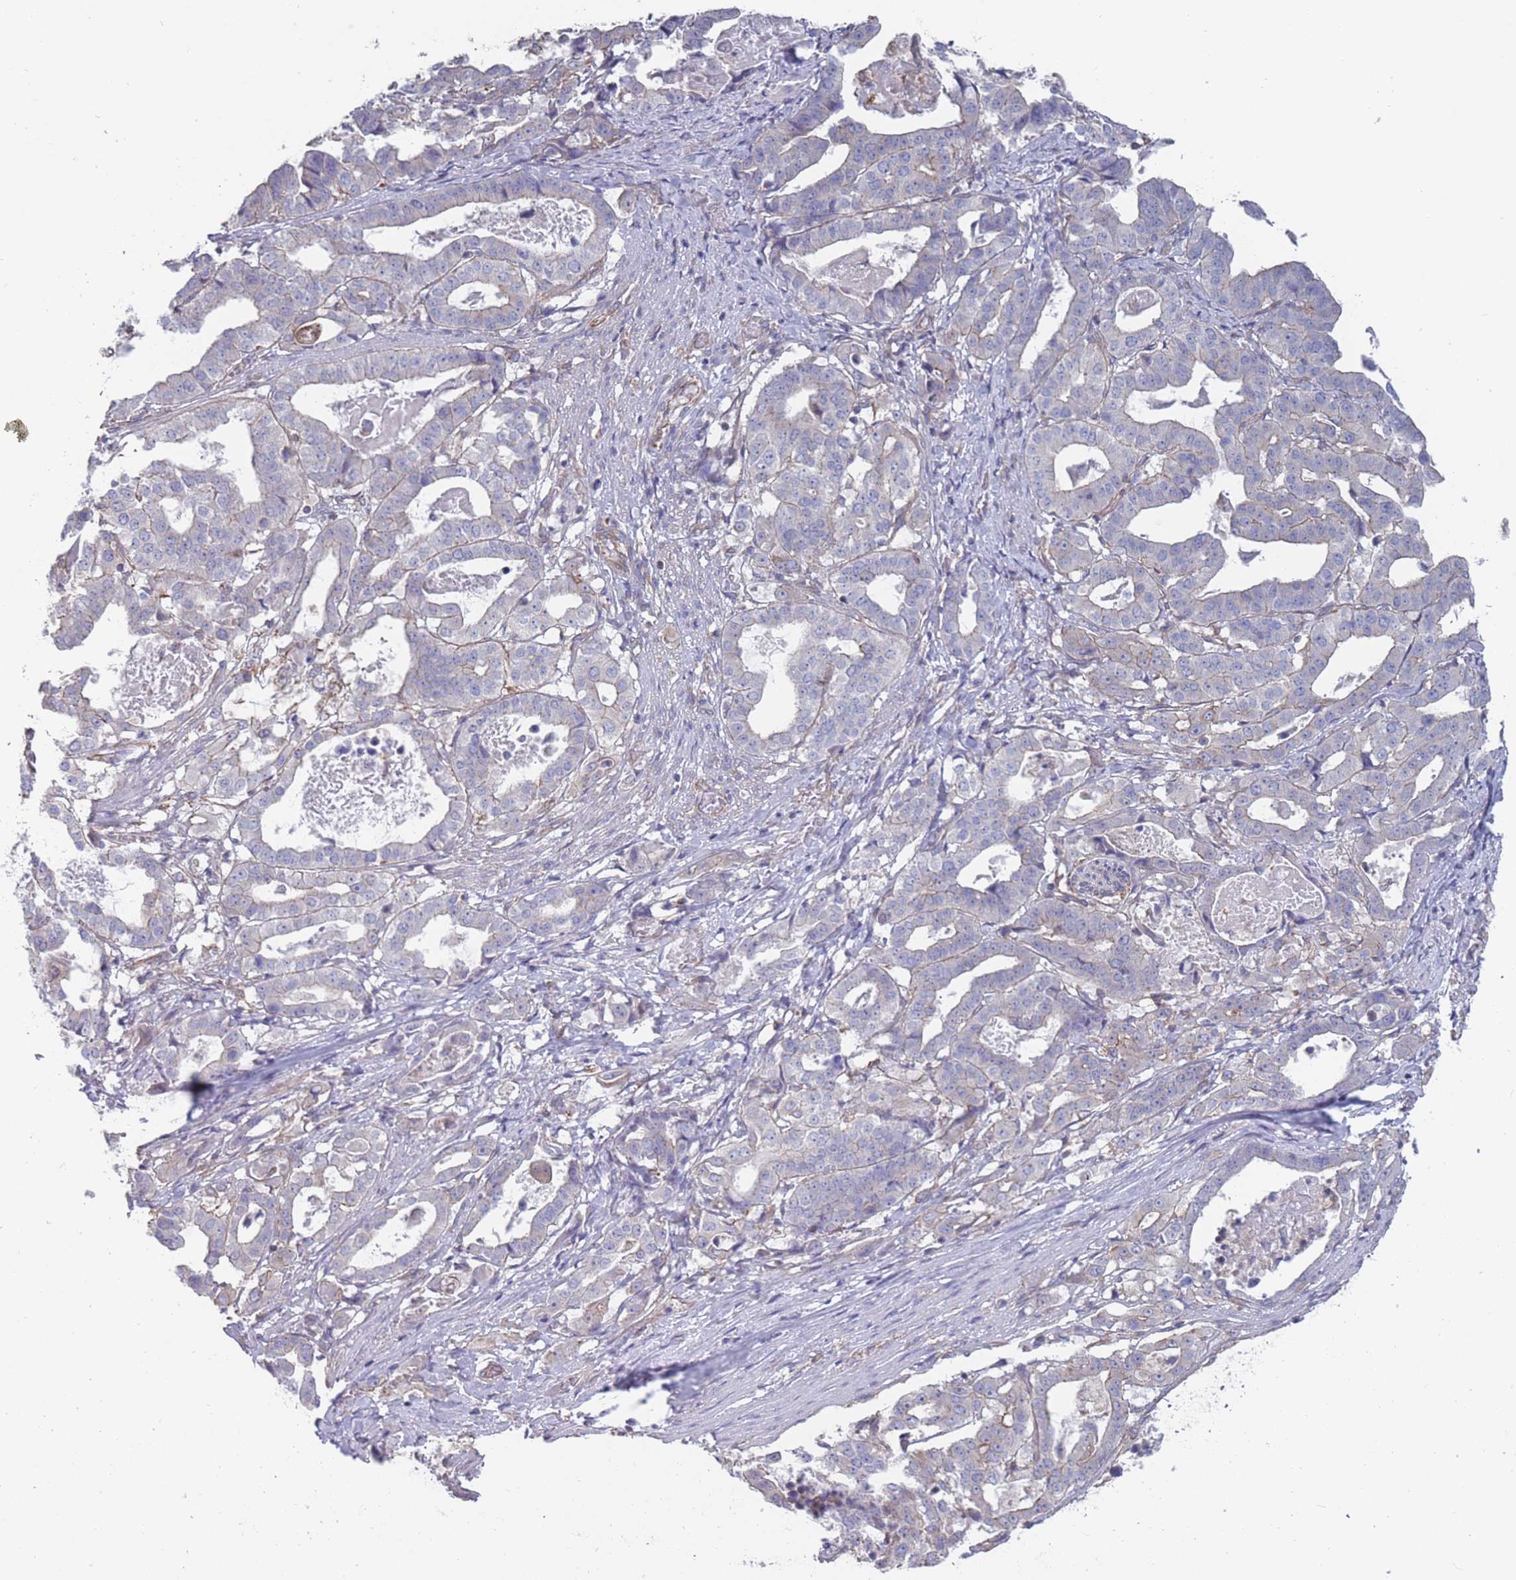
{"staining": {"intensity": "negative", "quantity": "none", "location": "none"}, "tissue": "stomach cancer", "cell_type": "Tumor cells", "image_type": "cancer", "snomed": [{"axis": "morphology", "description": "Adenocarcinoma, NOS"}, {"axis": "topography", "description": "Stomach"}], "caption": "Stomach cancer (adenocarcinoma) stained for a protein using immunohistochemistry (IHC) exhibits no expression tumor cells.", "gene": "SLC1A6", "patient": {"sex": "male", "age": 48}}